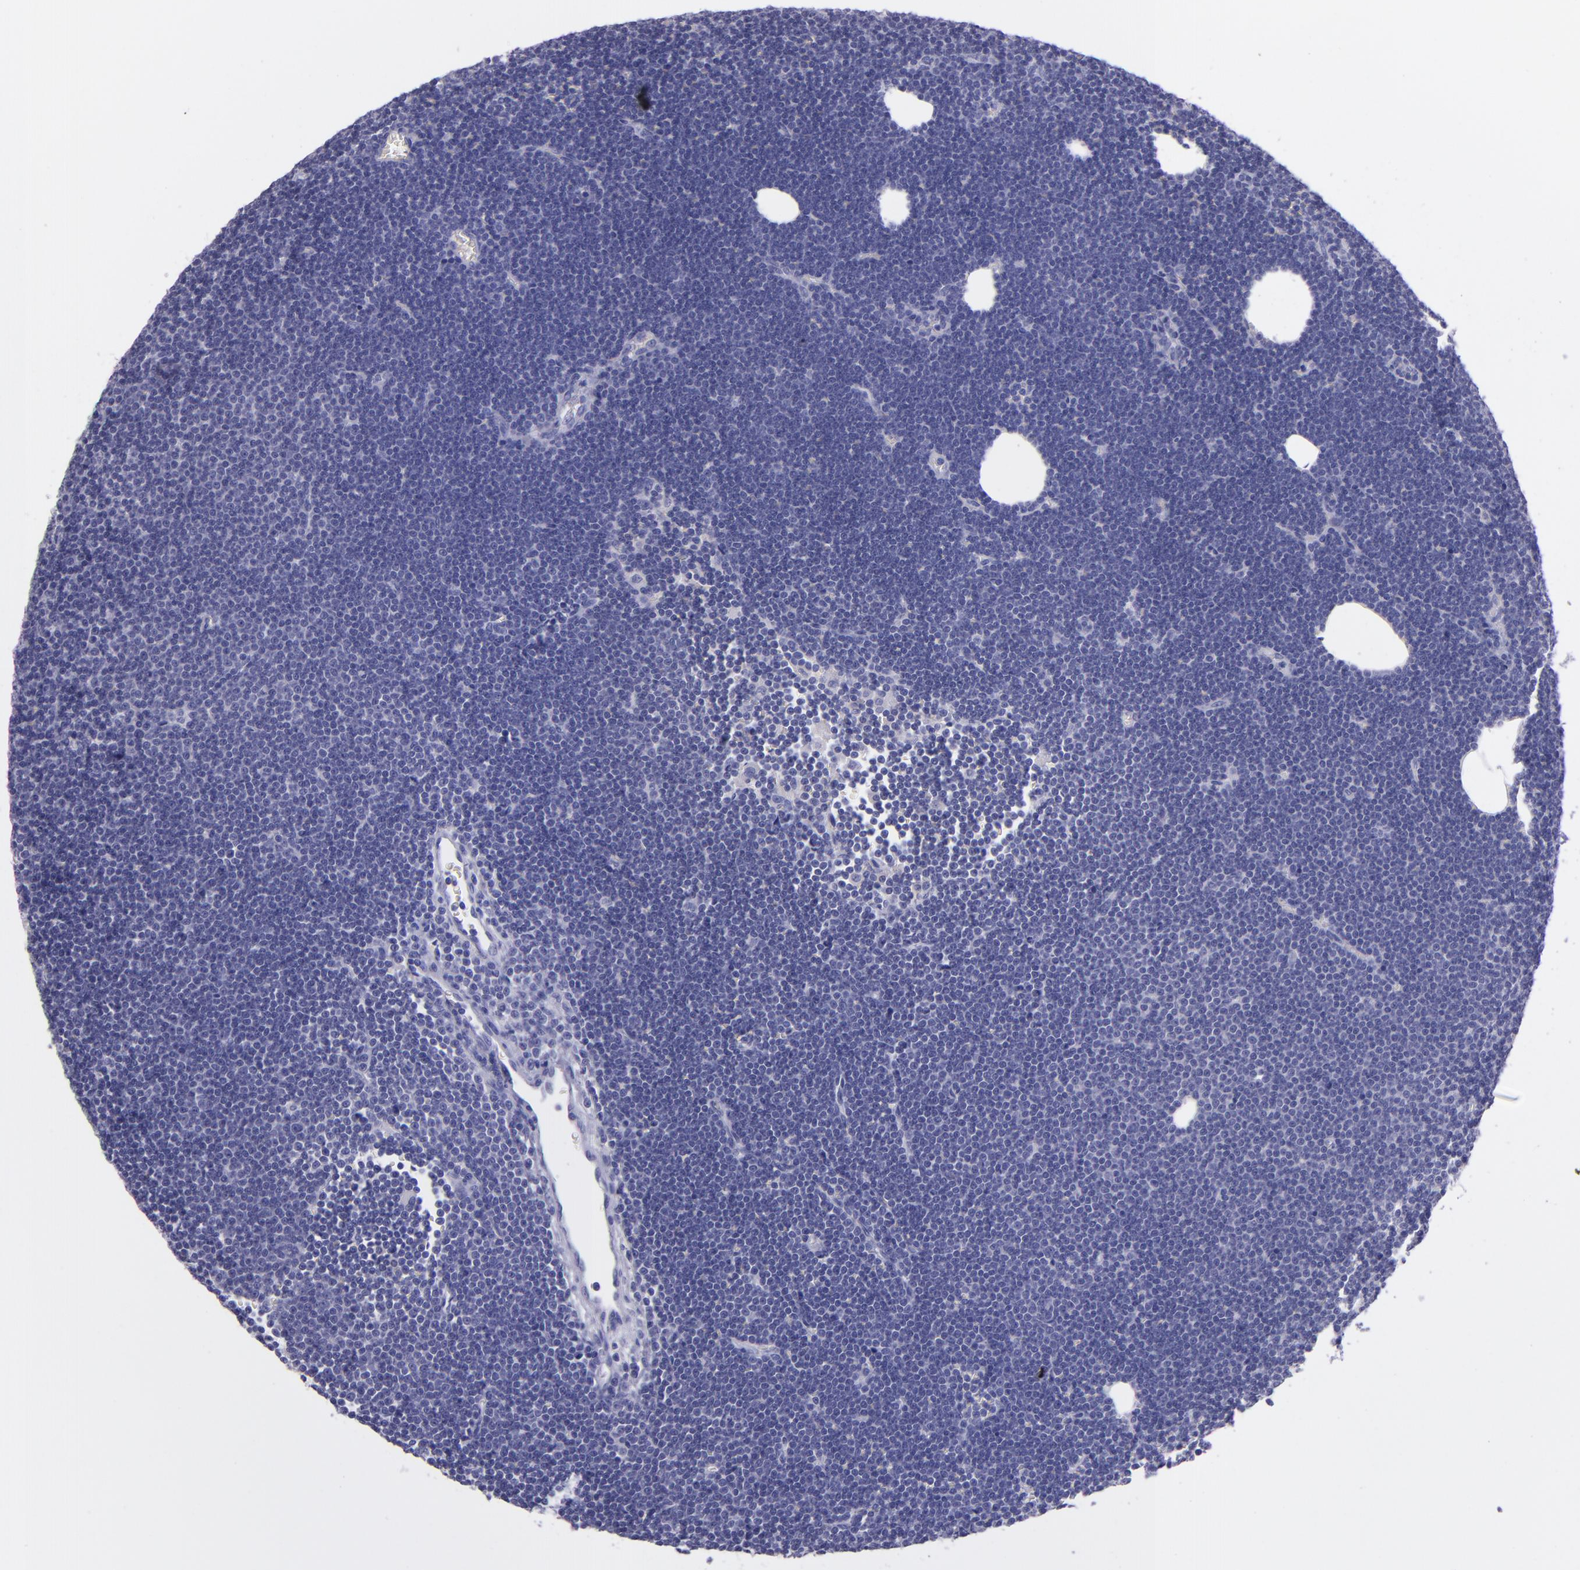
{"staining": {"intensity": "negative", "quantity": "none", "location": "none"}, "tissue": "lymphoma", "cell_type": "Tumor cells", "image_type": "cancer", "snomed": [{"axis": "morphology", "description": "Malignant lymphoma, non-Hodgkin's type, Low grade"}, {"axis": "topography", "description": "Lymph node"}], "caption": "This is an IHC image of low-grade malignant lymphoma, non-Hodgkin's type. There is no staining in tumor cells.", "gene": "TNNT3", "patient": {"sex": "female", "age": 73}}